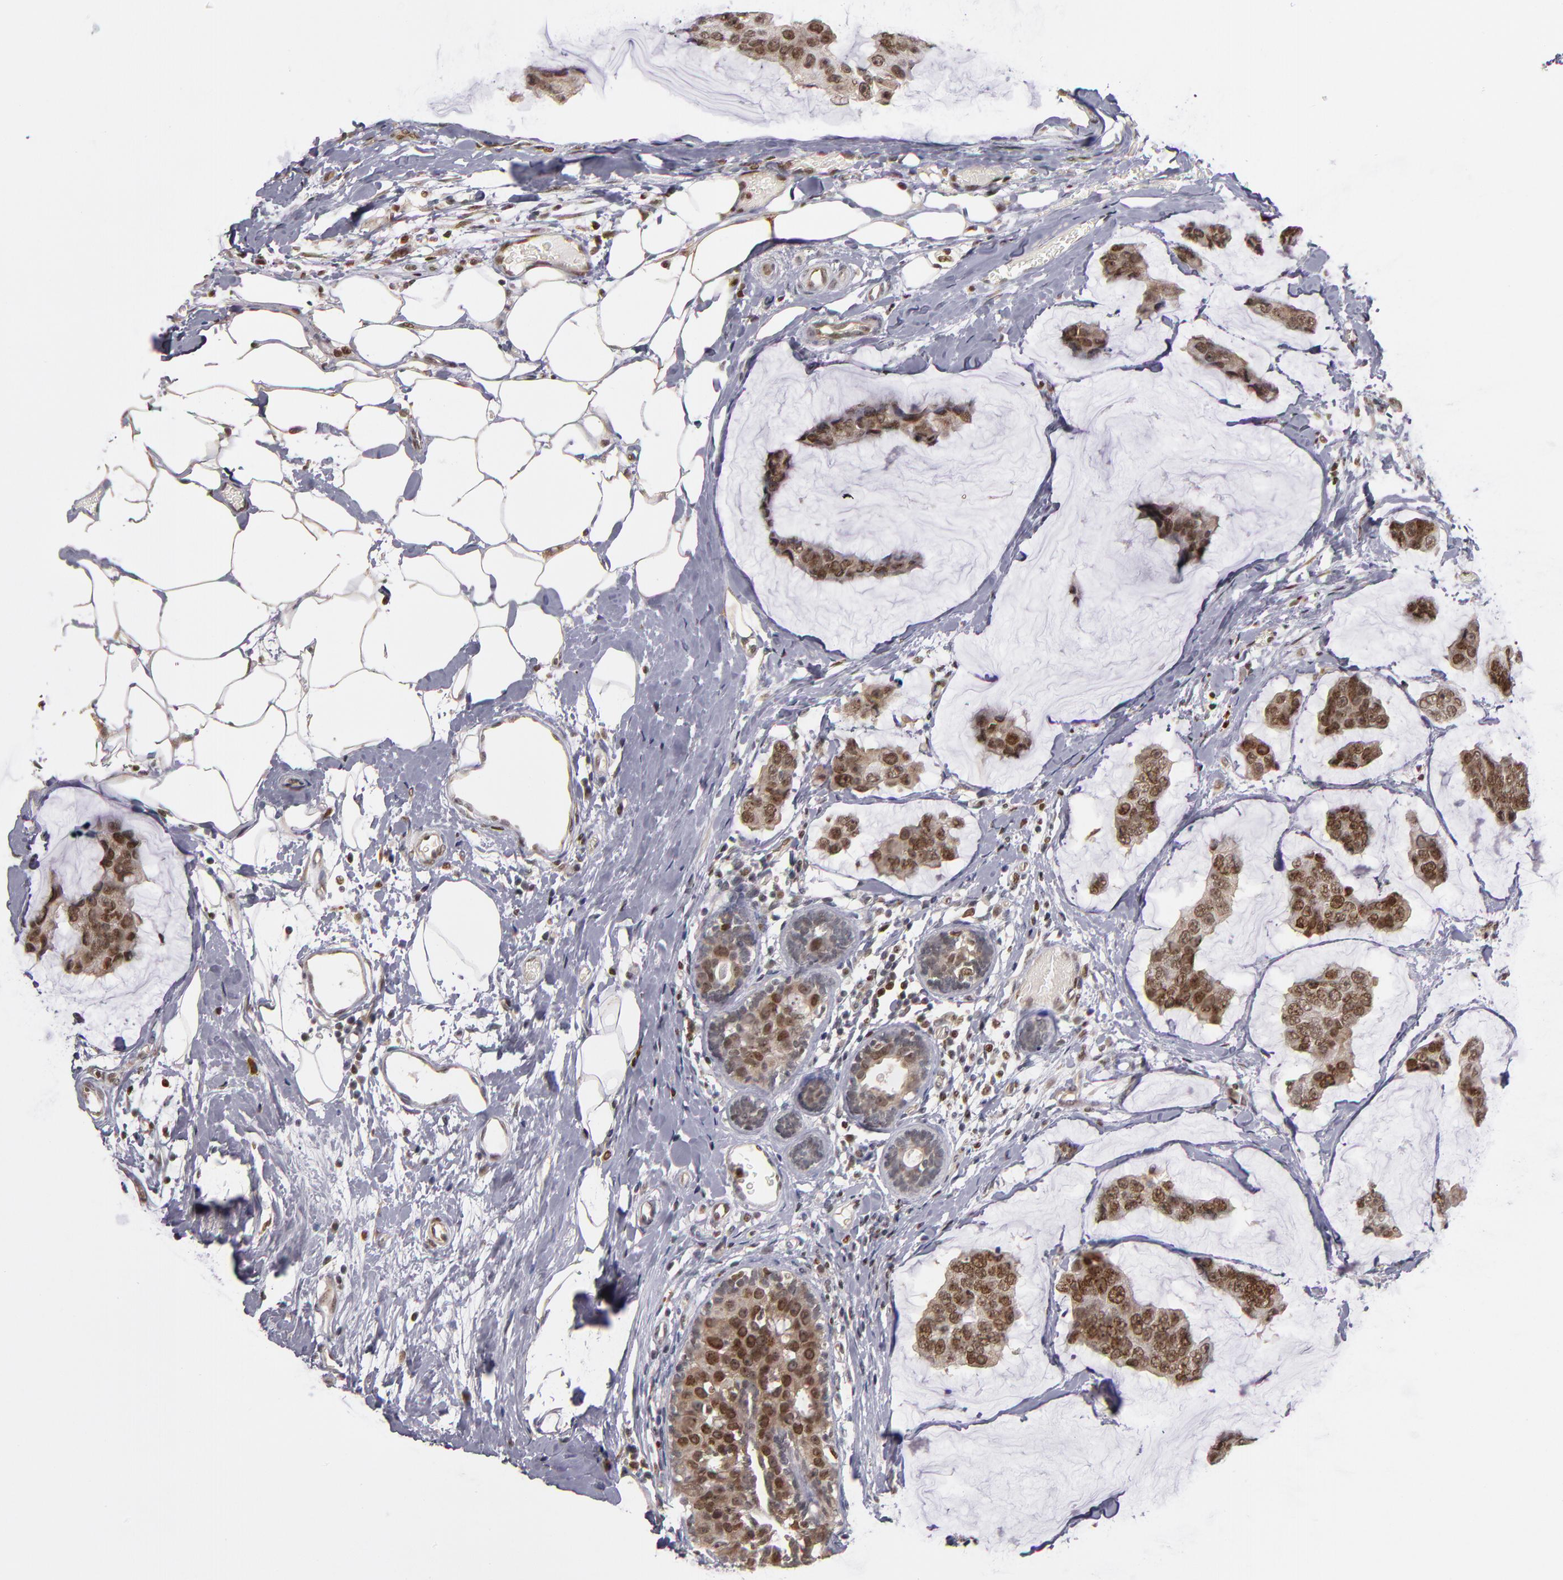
{"staining": {"intensity": "moderate", "quantity": ">75%", "location": "nuclear"}, "tissue": "breast cancer", "cell_type": "Tumor cells", "image_type": "cancer", "snomed": [{"axis": "morphology", "description": "Normal tissue, NOS"}, {"axis": "morphology", "description": "Duct carcinoma"}, {"axis": "topography", "description": "Breast"}], "caption": "Immunohistochemical staining of human breast infiltrating ductal carcinoma exhibits medium levels of moderate nuclear protein staining in about >75% of tumor cells.", "gene": "KDM6A", "patient": {"sex": "female", "age": 50}}